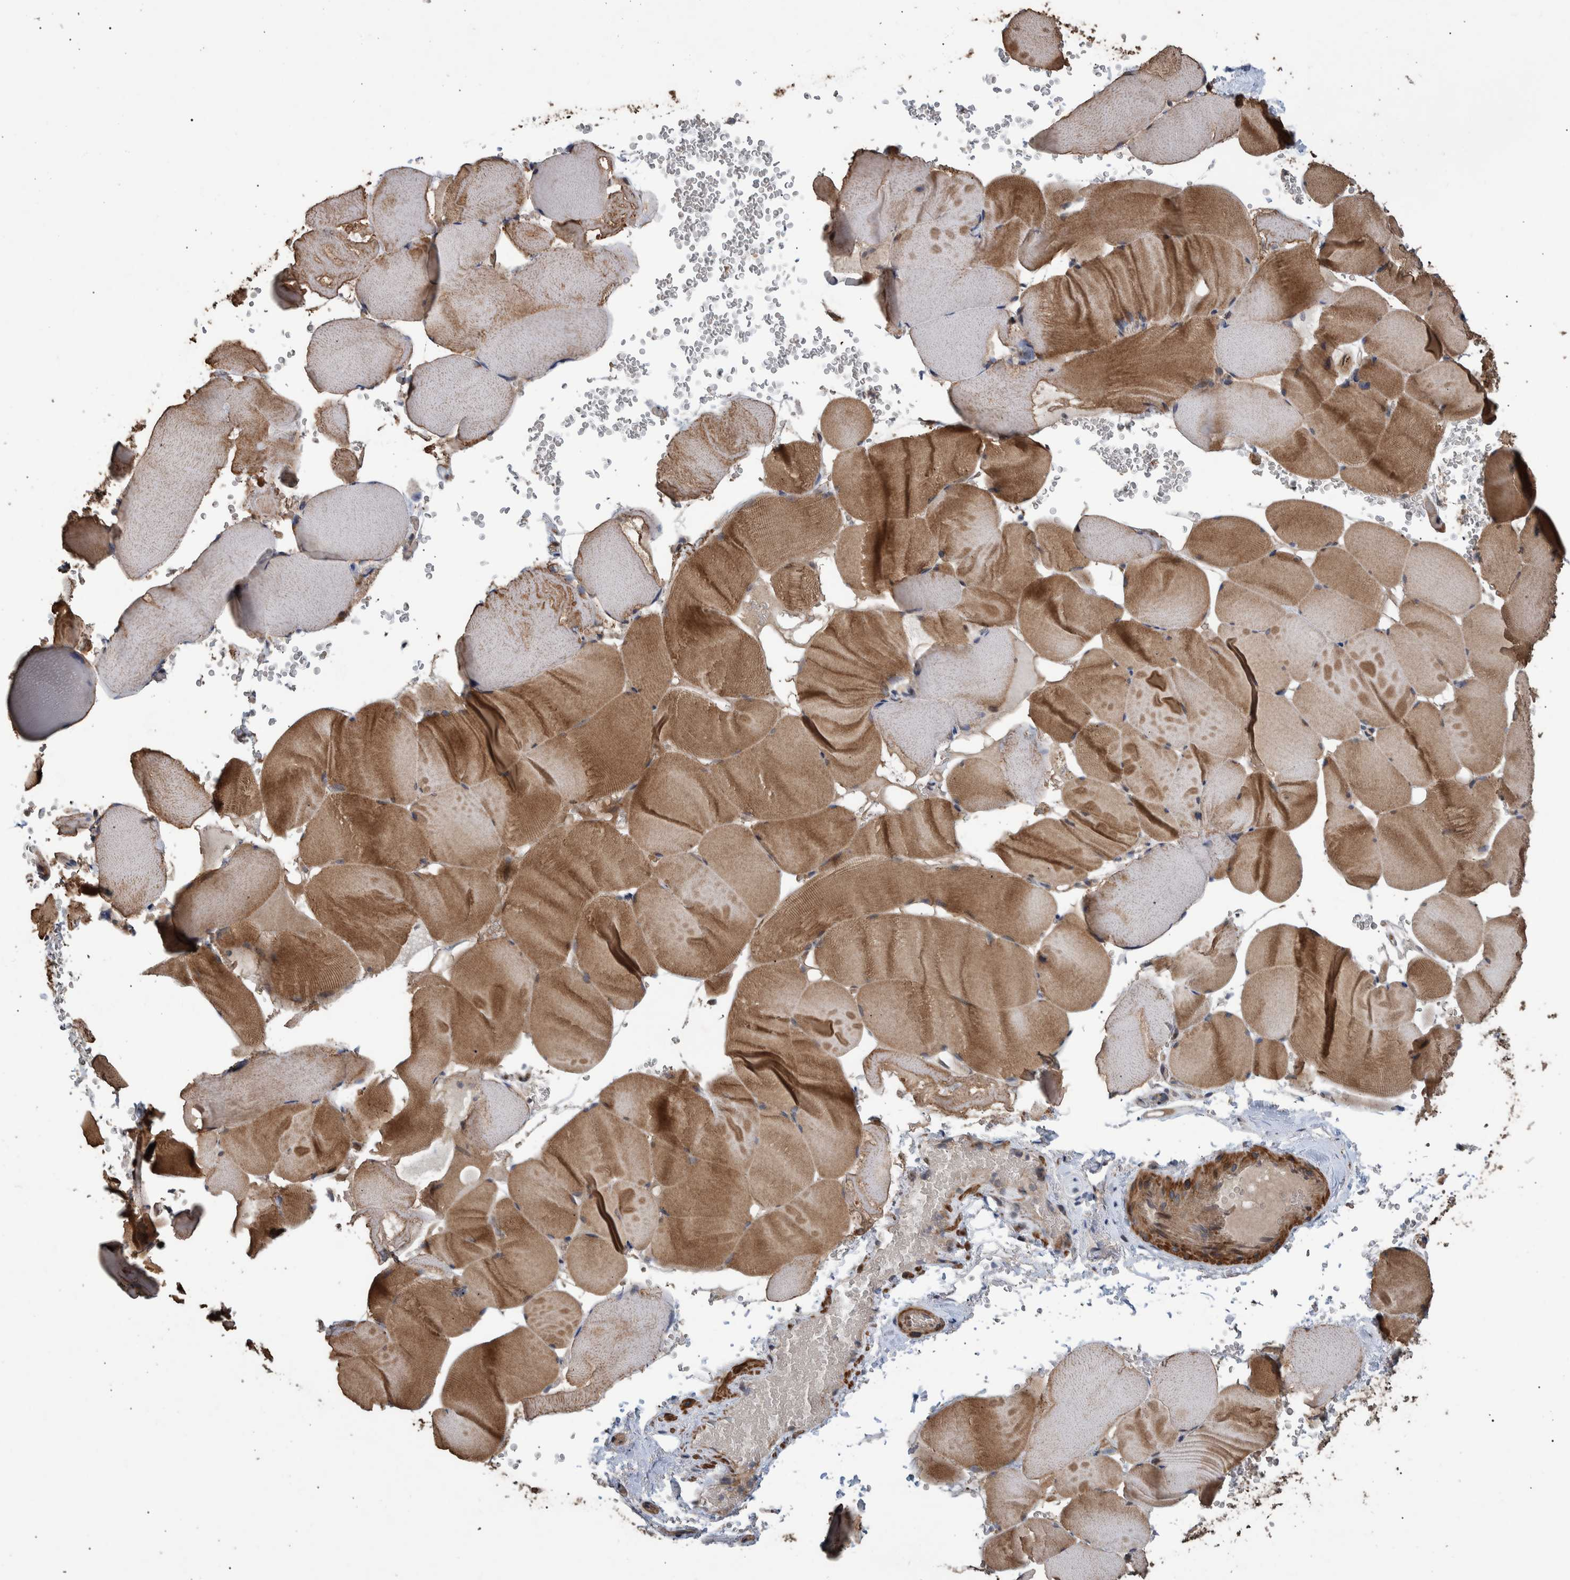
{"staining": {"intensity": "moderate", "quantity": ">75%", "location": "cytoplasmic/membranous"}, "tissue": "skeletal muscle", "cell_type": "Myocytes", "image_type": "normal", "snomed": [{"axis": "morphology", "description": "Normal tissue, NOS"}, {"axis": "topography", "description": "Skeletal muscle"}], "caption": "Immunohistochemistry (IHC) staining of benign skeletal muscle, which demonstrates medium levels of moderate cytoplasmic/membranous staining in approximately >75% of myocytes indicating moderate cytoplasmic/membranous protein expression. The staining was performed using DAB (brown) for protein detection and nuclei were counterstained in hematoxylin (blue).", "gene": "B3GNTL1", "patient": {"sex": "male", "age": 62}}